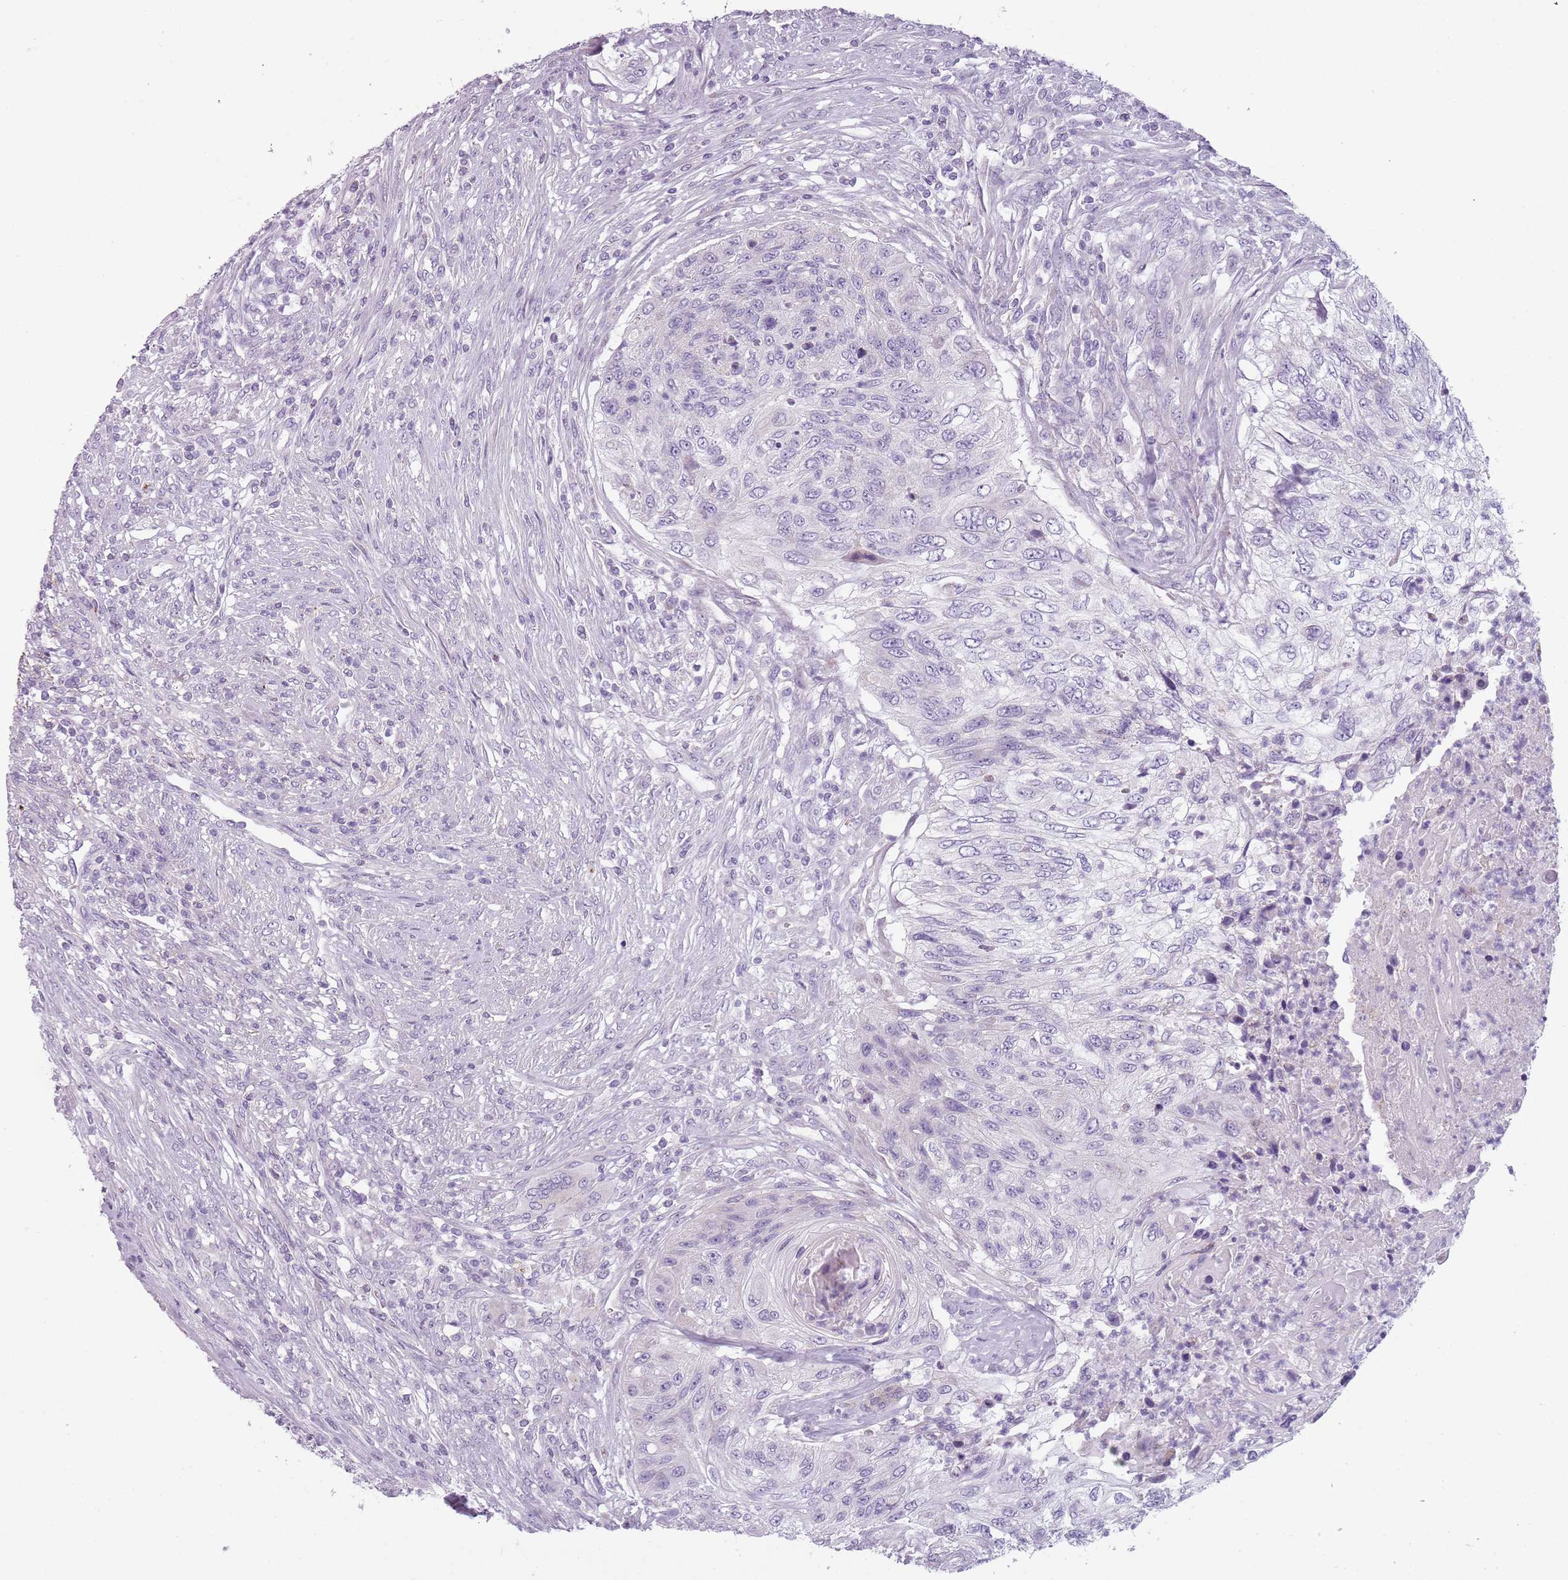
{"staining": {"intensity": "negative", "quantity": "none", "location": "none"}, "tissue": "urothelial cancer", "cell_type": "Tumor cells", "image_type": "cancer", "snomed": [{"axis": "morphology", "description": "Urothelial carcinoma, High grade"}, {"axis": "topography", "description": "Urinary bladder"}], "caption": "Urothelial carcinoma (high-grade) stained for a protein using IHC exhibits no expression tumor cells.", "gene": "MEGF8", "patient": {"sex": "female", "age": 60}}